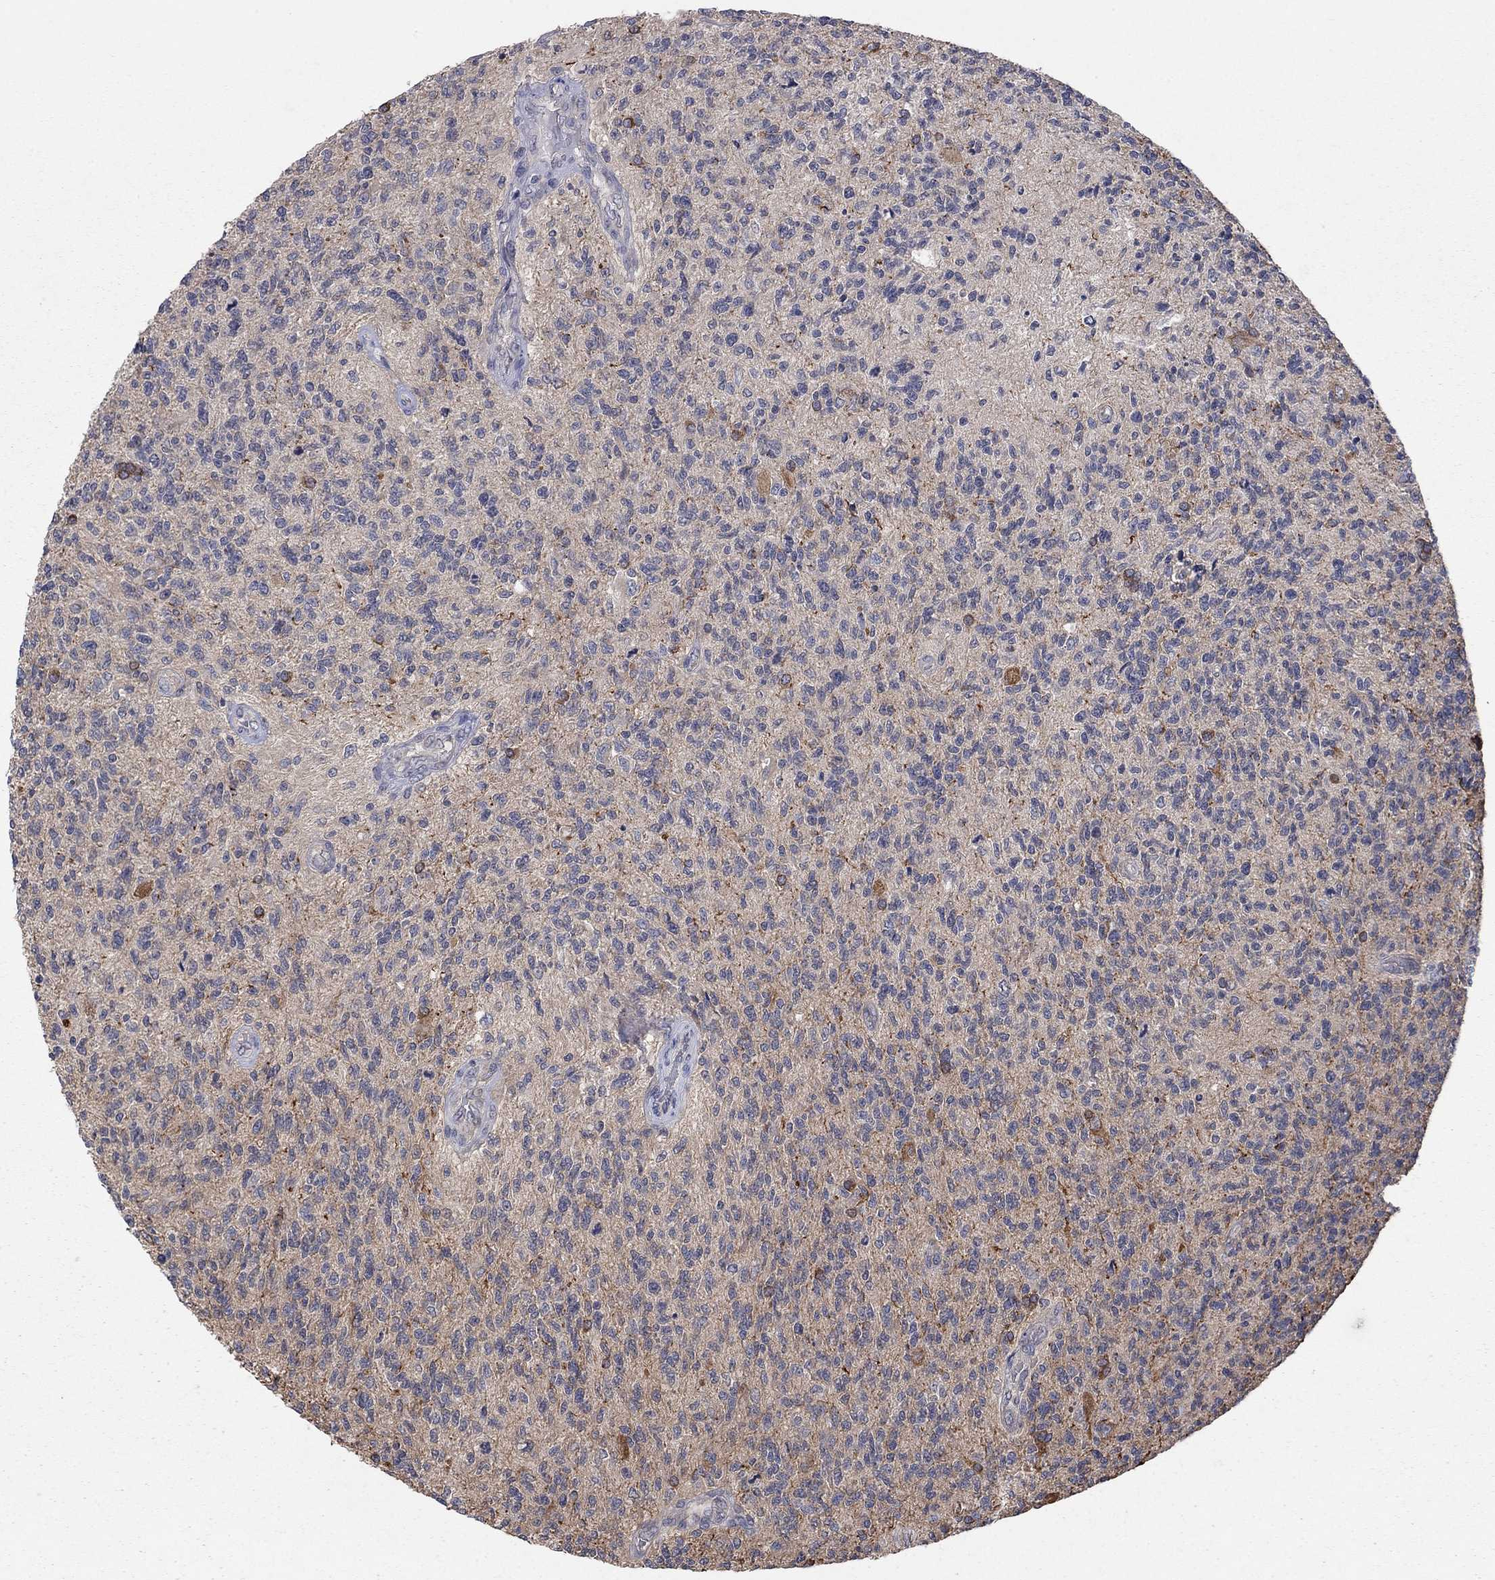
{"staining": {"intensity": "moderate", "quantity": "<25%", "location": "cytoplasmic/membranous"}, "tissue": "glioma", "cell_type": "Tumor cells", "image_type": "cancer", "snomed": [{"axis": "morphology", "description": "Glioma, malignant, High grade"}, {"axis": "topography", "description": "Brain"}], "caption": "Immunohistochemistry (IHC) of human glioma exhibits low levels of moderate cytoplasmic/membranous staining in about <25% of tumor cells.", "gene": "WASF3", "patient": {"sex": "male", "age": 56}}